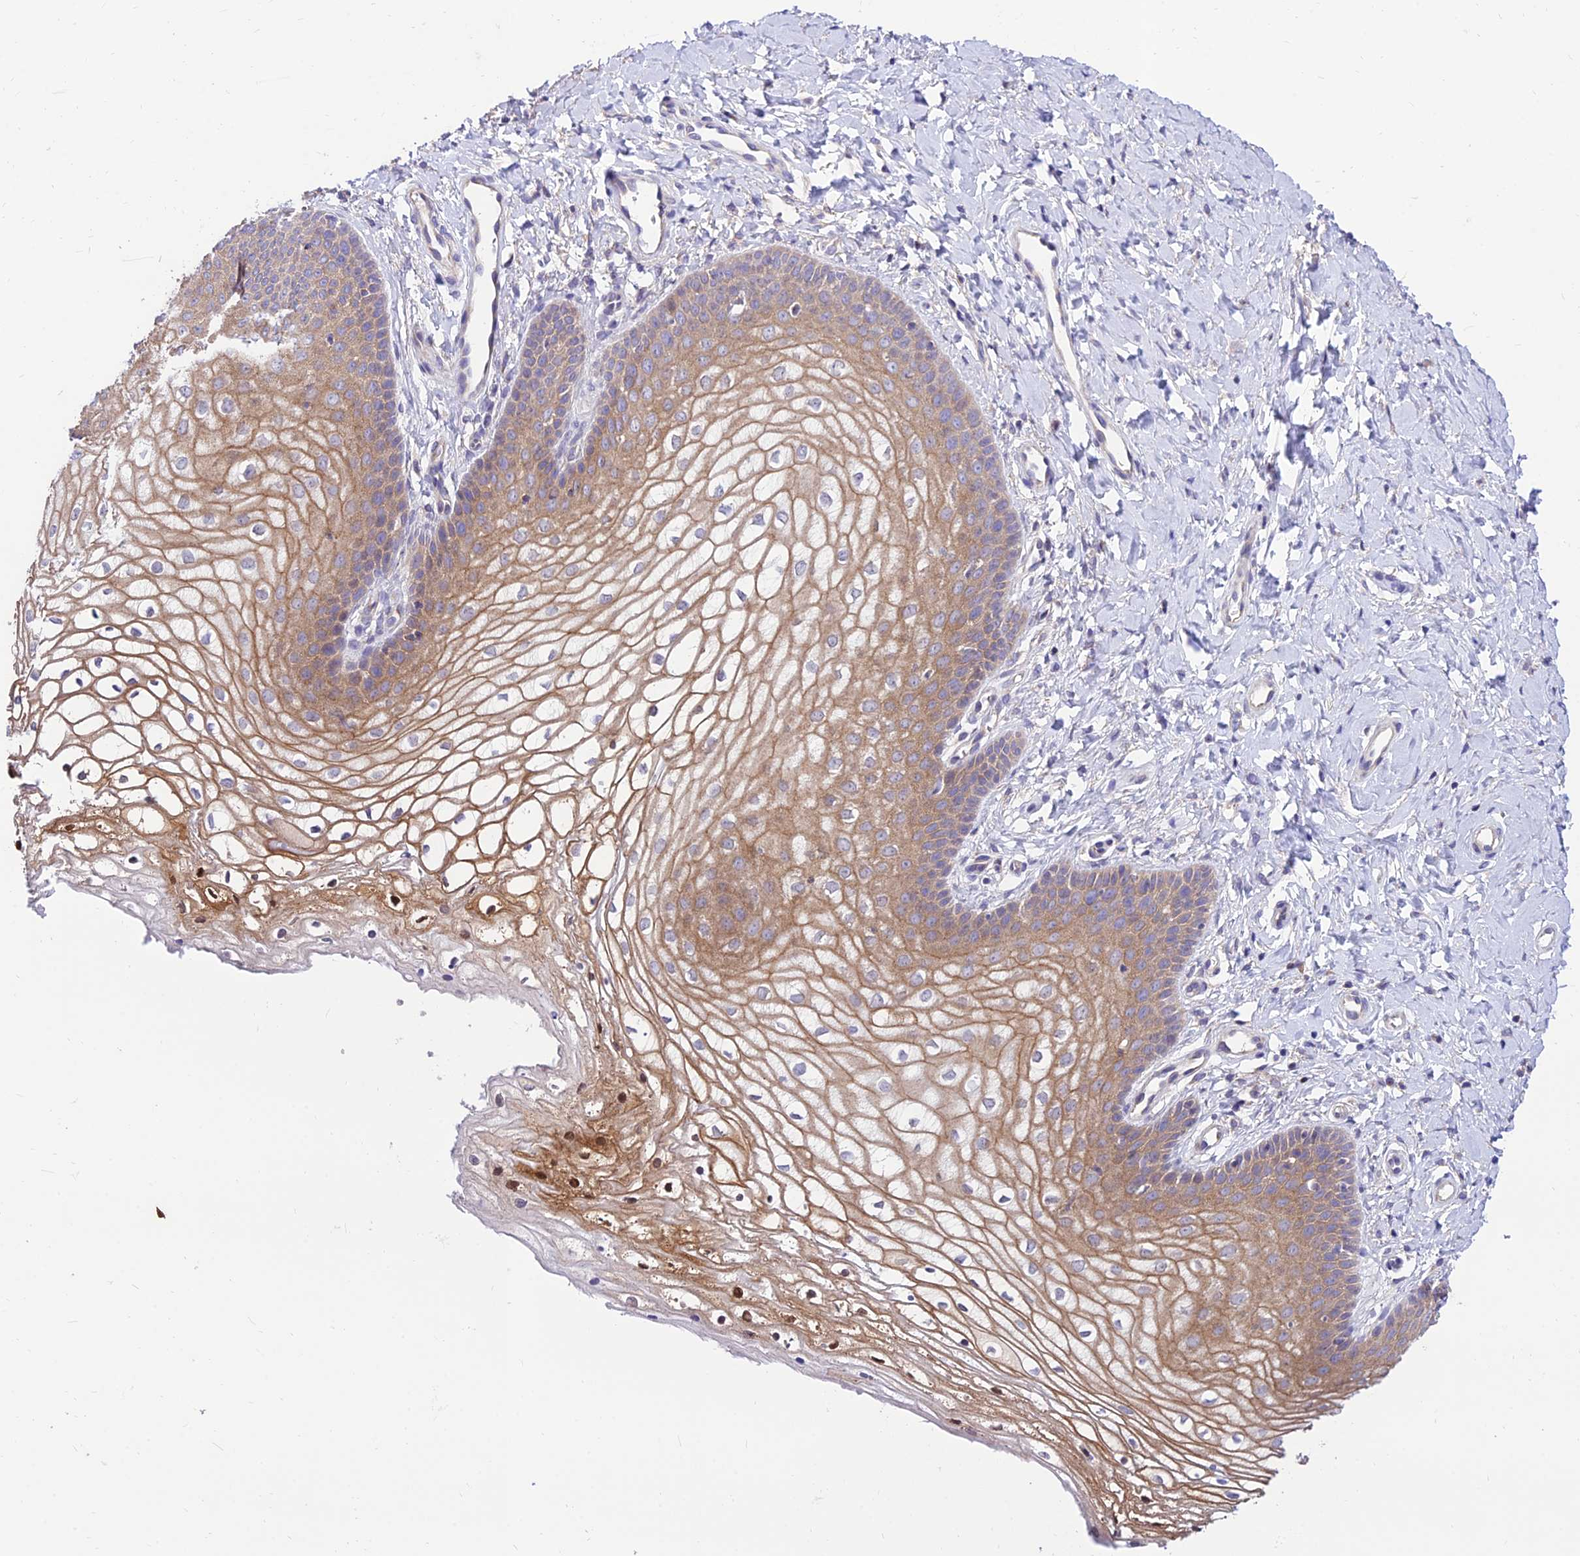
{"staining": {"intensity": "moderate", "quantity": "25%-75%", "location": "cytoplasmic/membranous"}, "tissue": "vagina", "cell_type": "Squamous epithelial cells", "image_type": "normal", "snomed": [{"axis": "morphology", "description": "Normal tissue, NOS"}, {"axis": "topography", "description": "Vagina"}], "caption": "Vagina was stained to show a protein in brown. There is medium levels of moderate cytoplasmic/membranous staining in about 25%-75% of squamous epithelial cells. (DAB (3,3'-diaminobenzidine) IHC with brightfield microscopy, high magnification).", "gene": "C6orf132", "patient": {"sex": "female", "age": 68}}